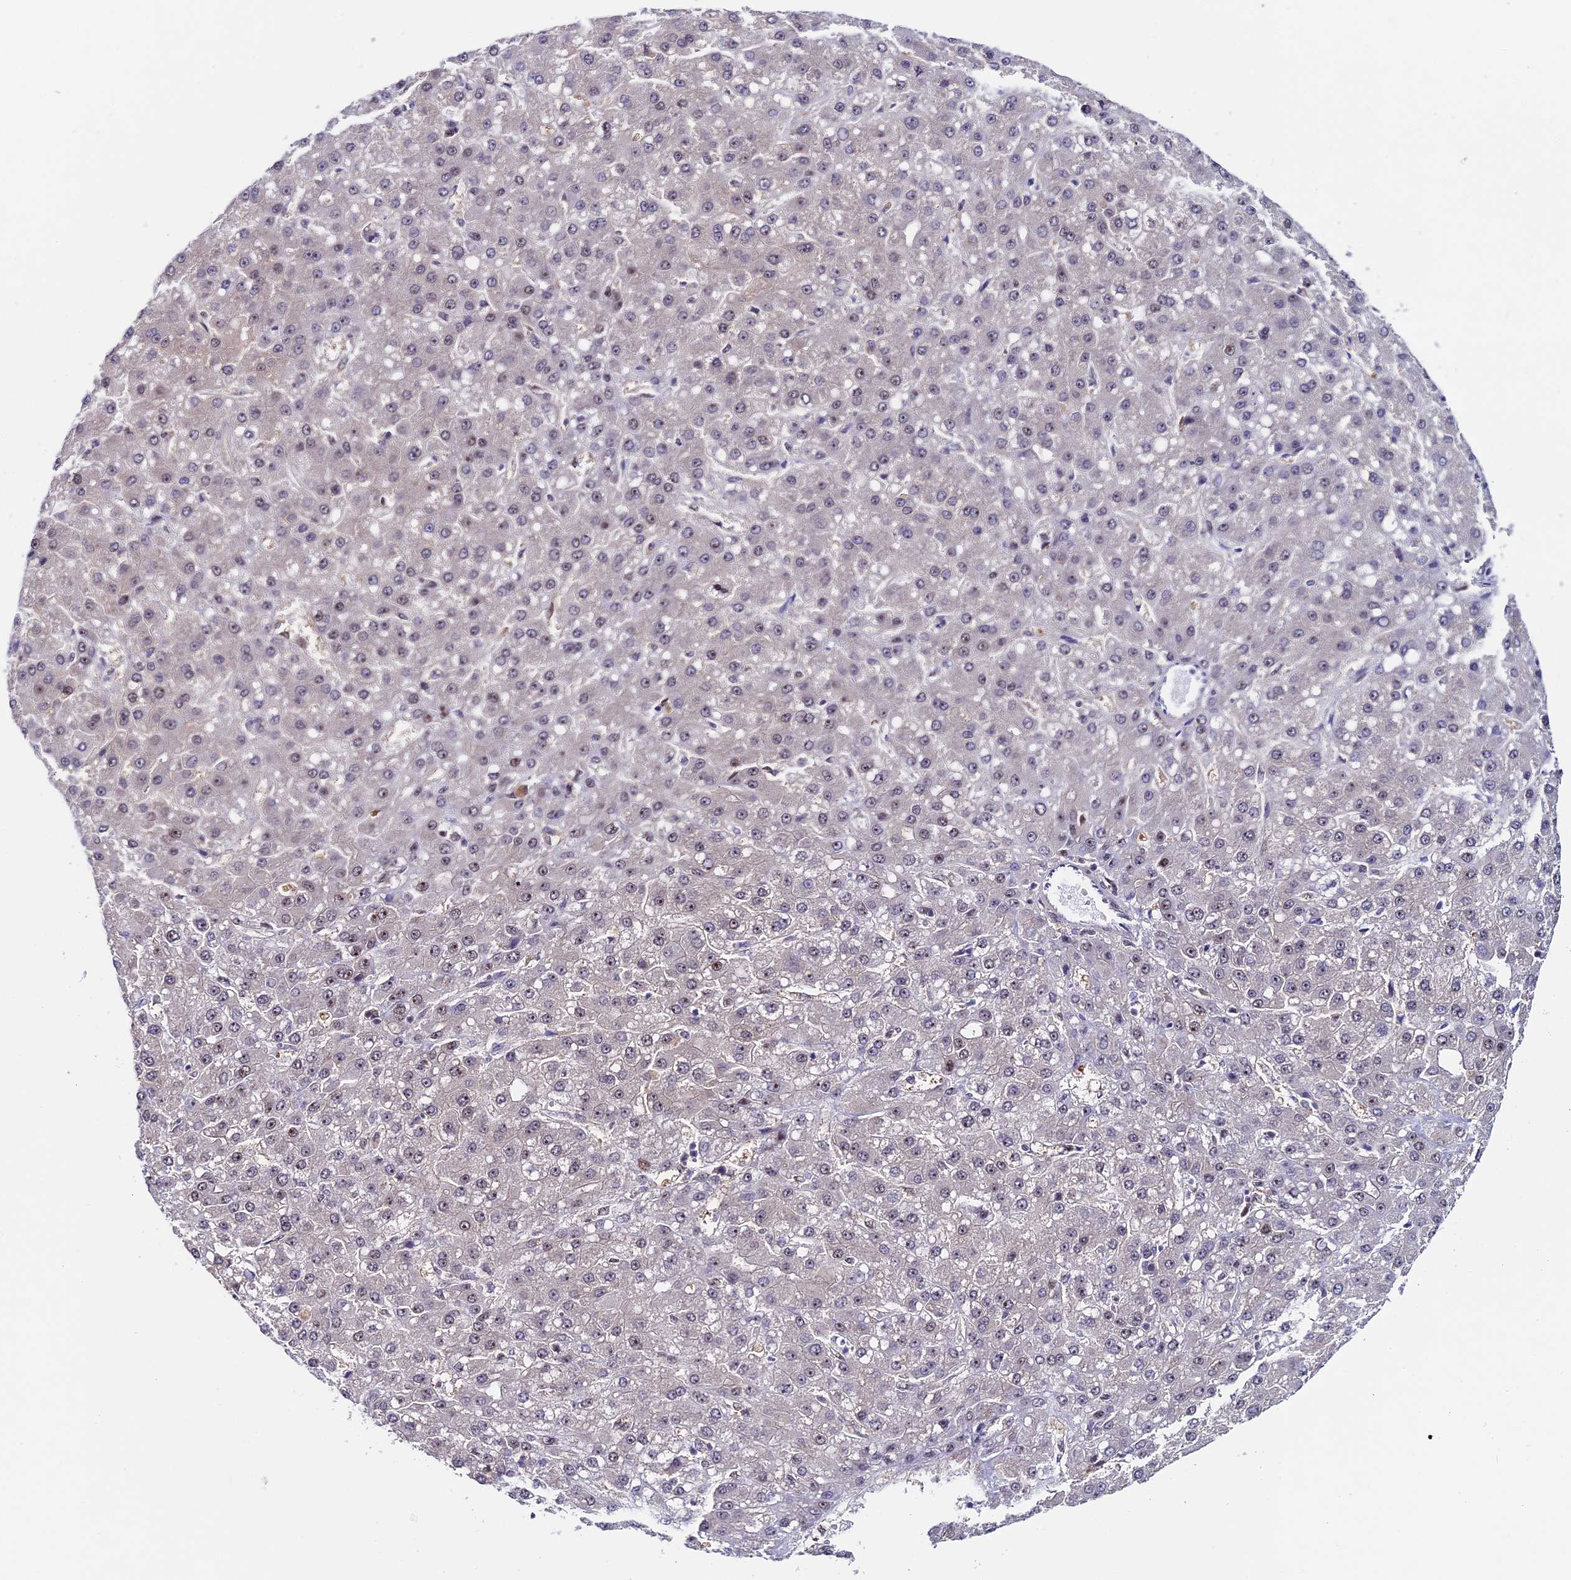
{"staining": {"intensity": "weak", "quantity": "<25%", "location": "nuclear"}, "tissue": "liver cancer", "cell_type": "Tumor cells", "image_type": "cancer", "snomed": [{"axis": "morphology", "description": "Carcinoma, Hepatocellular, NOS"}, {"axis": "topography", "description": "Liver"}], "caption": "Image shows no significant protein staining in tumor cells of liver cancer (hepatocellular carcinoma).", "gene": "CCDC86", "patient": {"sex": "male", "age": 67}}